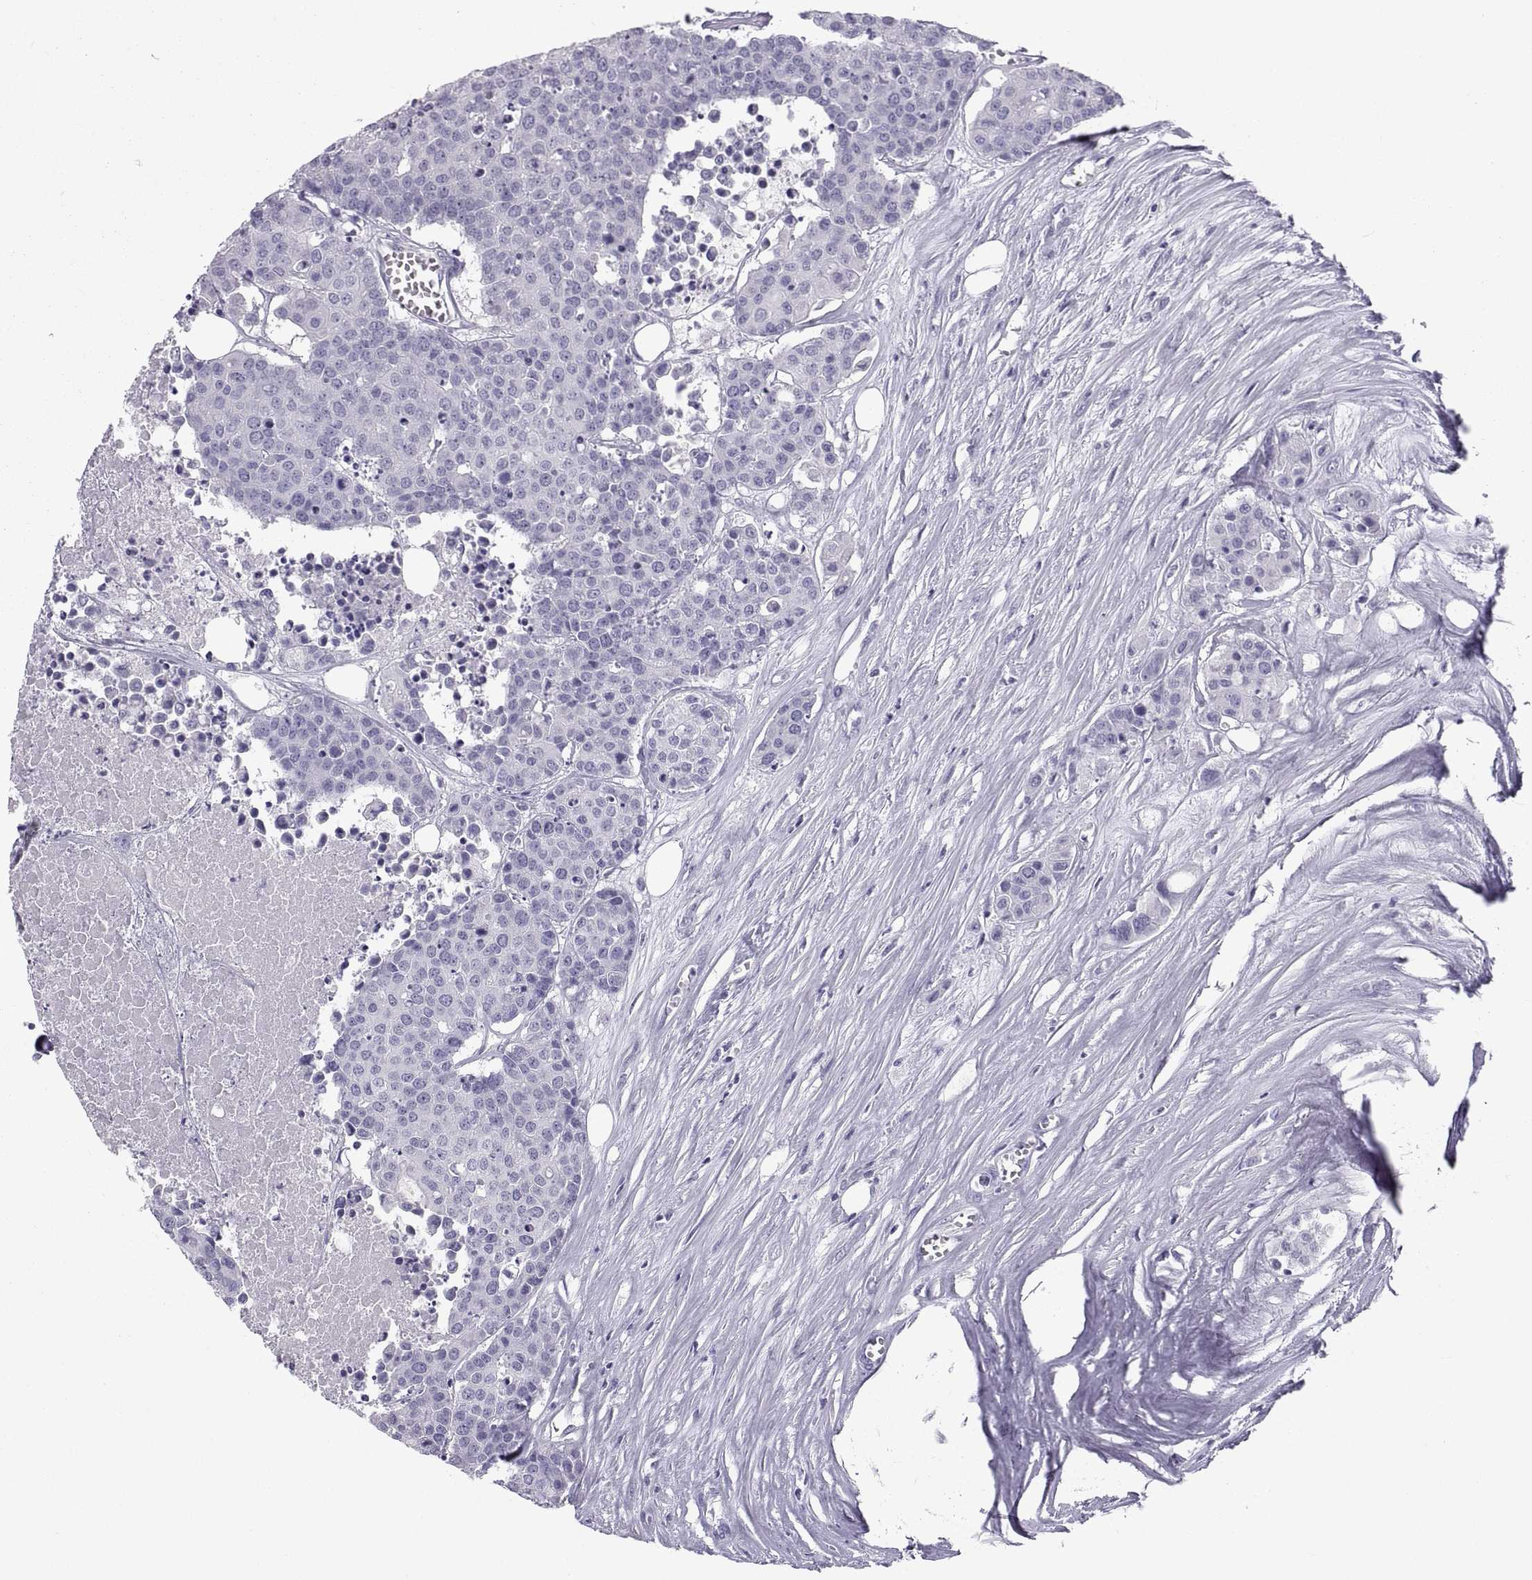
{"staining": {"intensity": "negative", "quantity": "none", "location": "none"}, "tissue": "carcinoid", "cell_type": "Tumor cells", "image_type": "cancer", "snomed": [{"axis": "morphology", "description": "Carcinoid, malignant, NOS"}, {"axis": "topography", "description": "Colon"}], "caption": "Immunohistochemistry image of neoplastic tissue: human carcinoid stained with DAB reveals no significant protein staining in tumor cells.", "gene": "PCSK1N", "patient": {"sex": "male", "age": 81}}